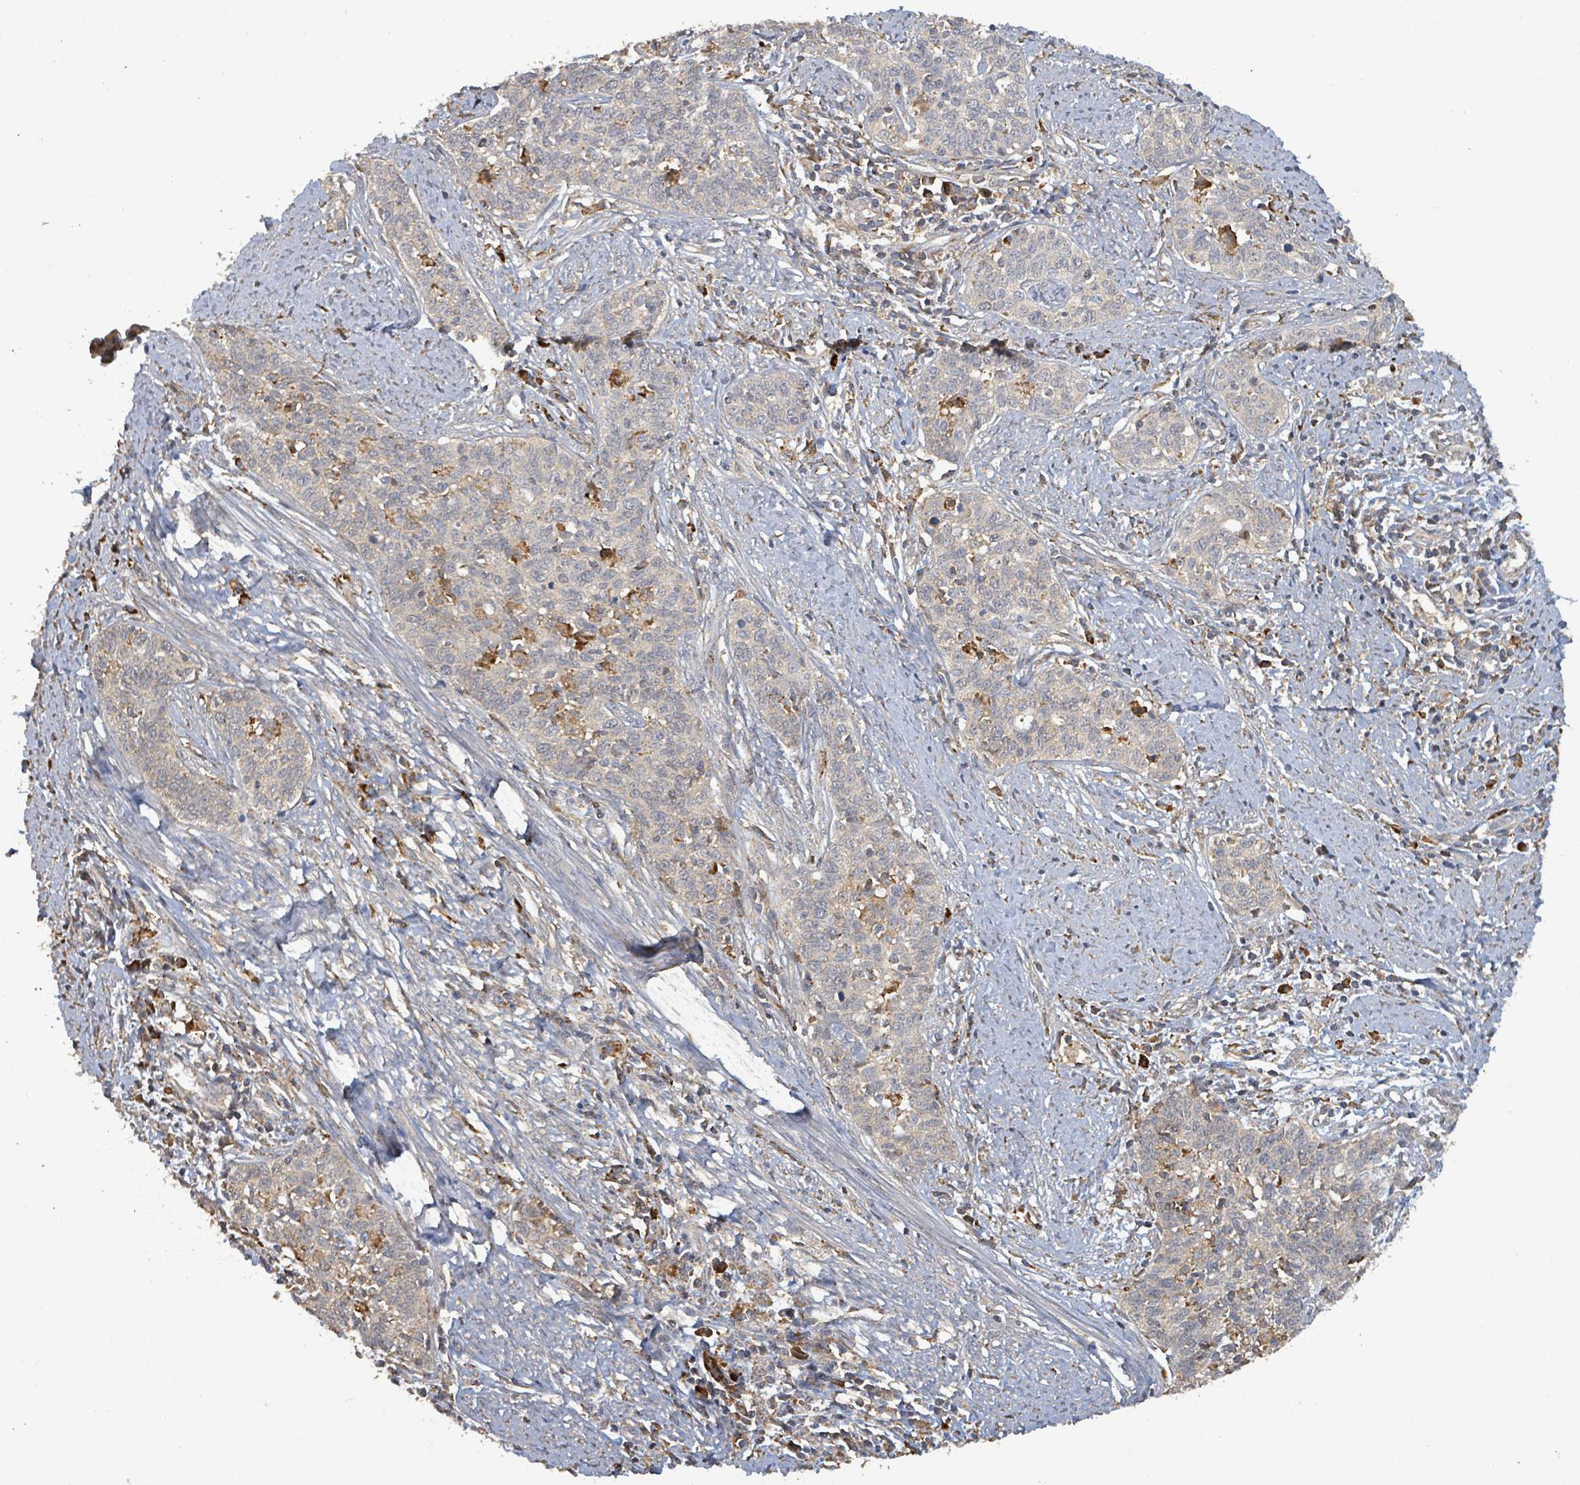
{"staining": {"intensity": "weak", "quantity": "25%-75%", "location": "cytoplasmic/membranous"}, "tissue": "cervical cancer", "cell_type": "Tumor cells", "image_type": "cancer", "snomed": [{"axis": "morphology", "description": "Squamous cell carcinoma, NOS"}, {"axis": "topography", "description": "Cervix"}], "caption": "This is a histology image of immunohistochemistry (IHC) staining of squamous cell carcinoma (cervical), which shows weak positivity in the cytoplasmic/membranous of tumor cells.", "gene": "STARD4", "patient": {"sex": "female", "age": 39}}